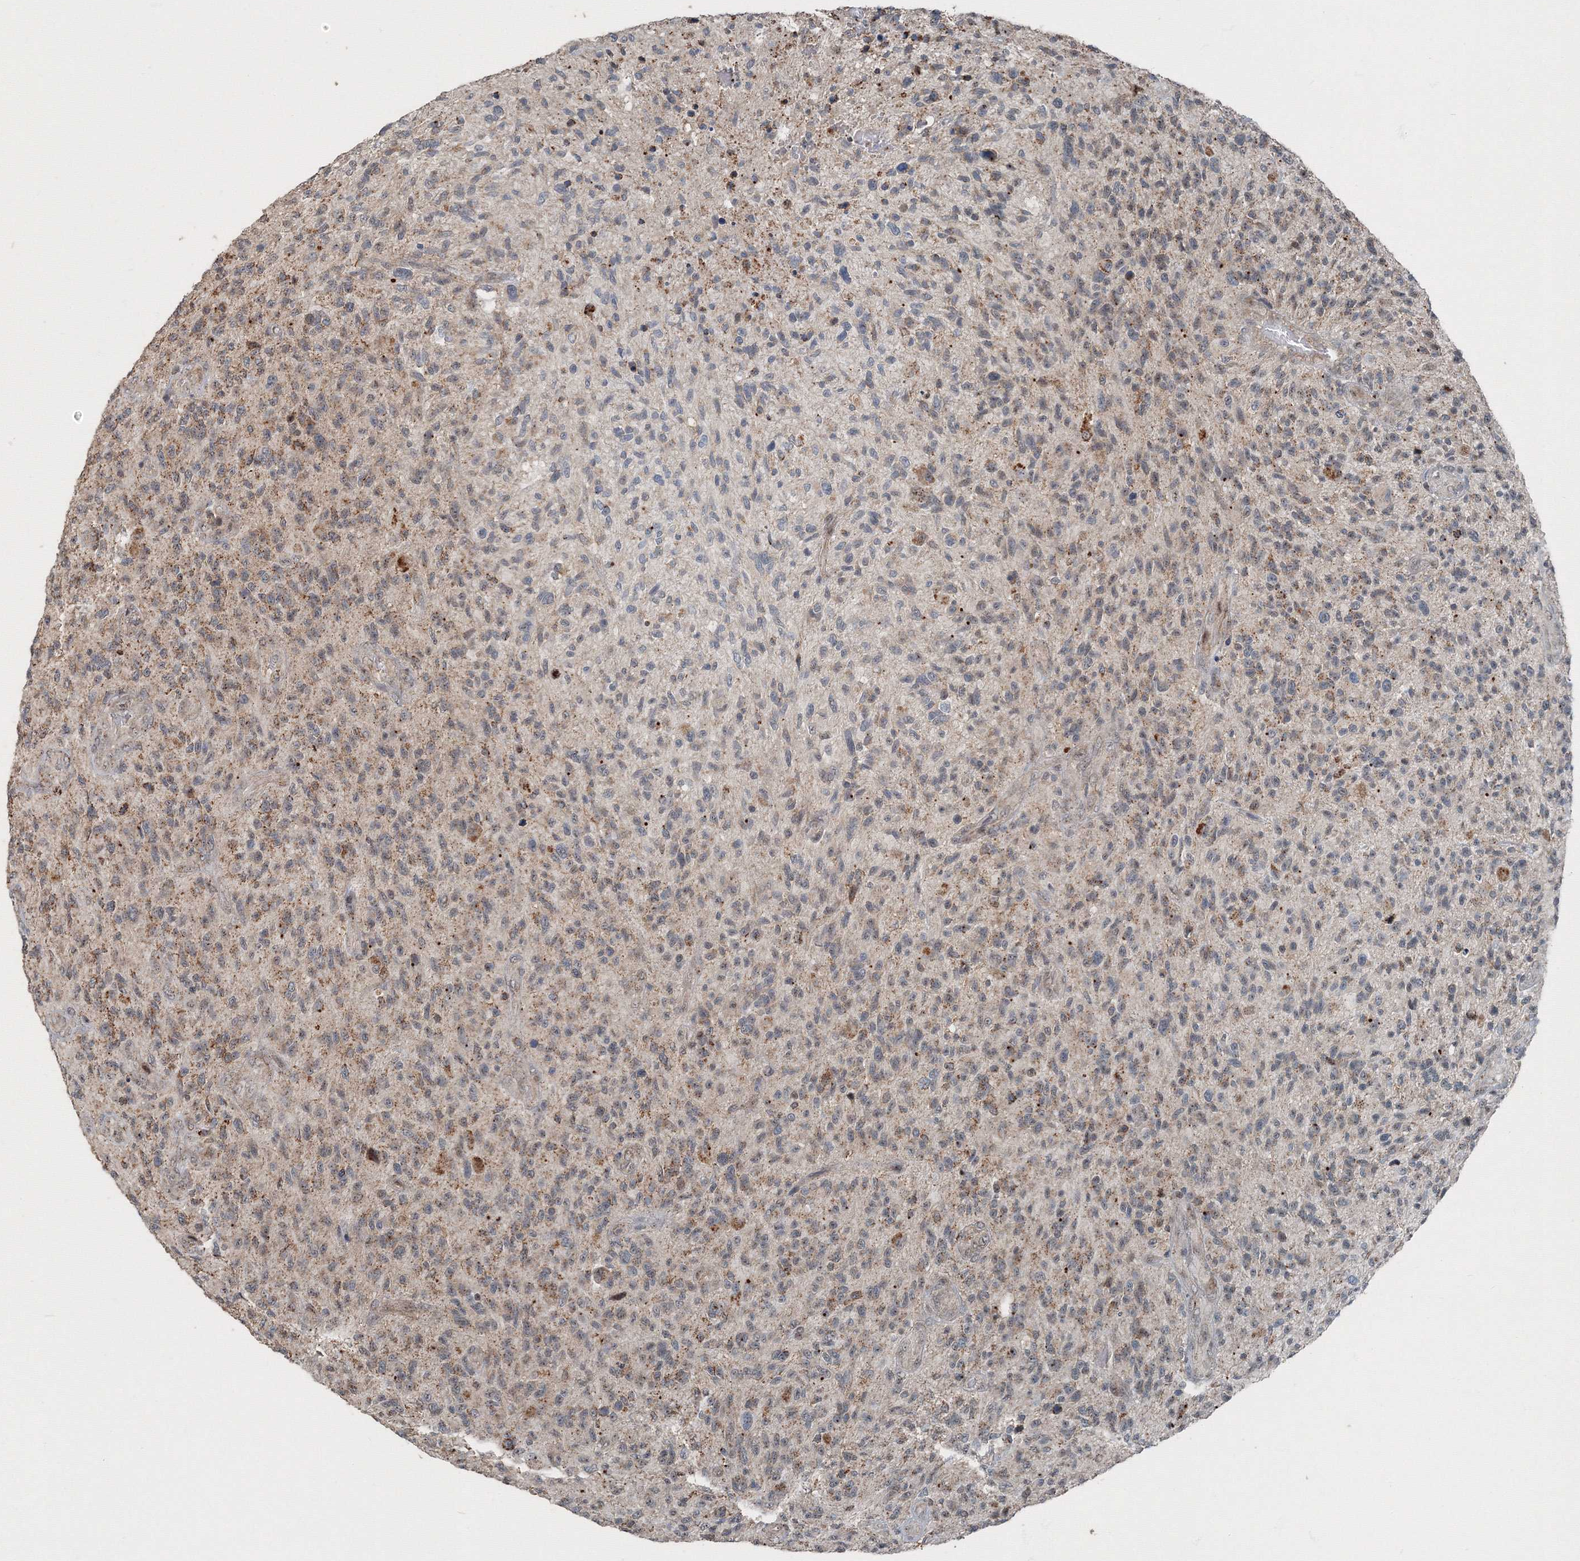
{"staining": {"intensity": "moderate", "quantity": "<25%", "location": "cytoplasmic/membranous"}, "tissue": "glioma", "cell_type": "Tumor cells", "image_type": "cancer", "snomed": [{"axis": "morphology", "description": "Glioma, malignant, High grade"}, {"axis": "topography", "description": "Brain"}], "caption": "Immunohistochemistry (IHC) staining of glioma, which reveals low levels of moderate cytoplasmic/membranous staining in approximately <25% of tumor cells indicating moderate cytoplasmic/membranous protein positivity. The staining was performed using DAB (3,3'-diaminobenzidine) (brown) for protein detection and nuclei were counterstained in hematoxylin (blue).", "gene": "AASDH", "patient": {"sex": "male", "age": 47}}